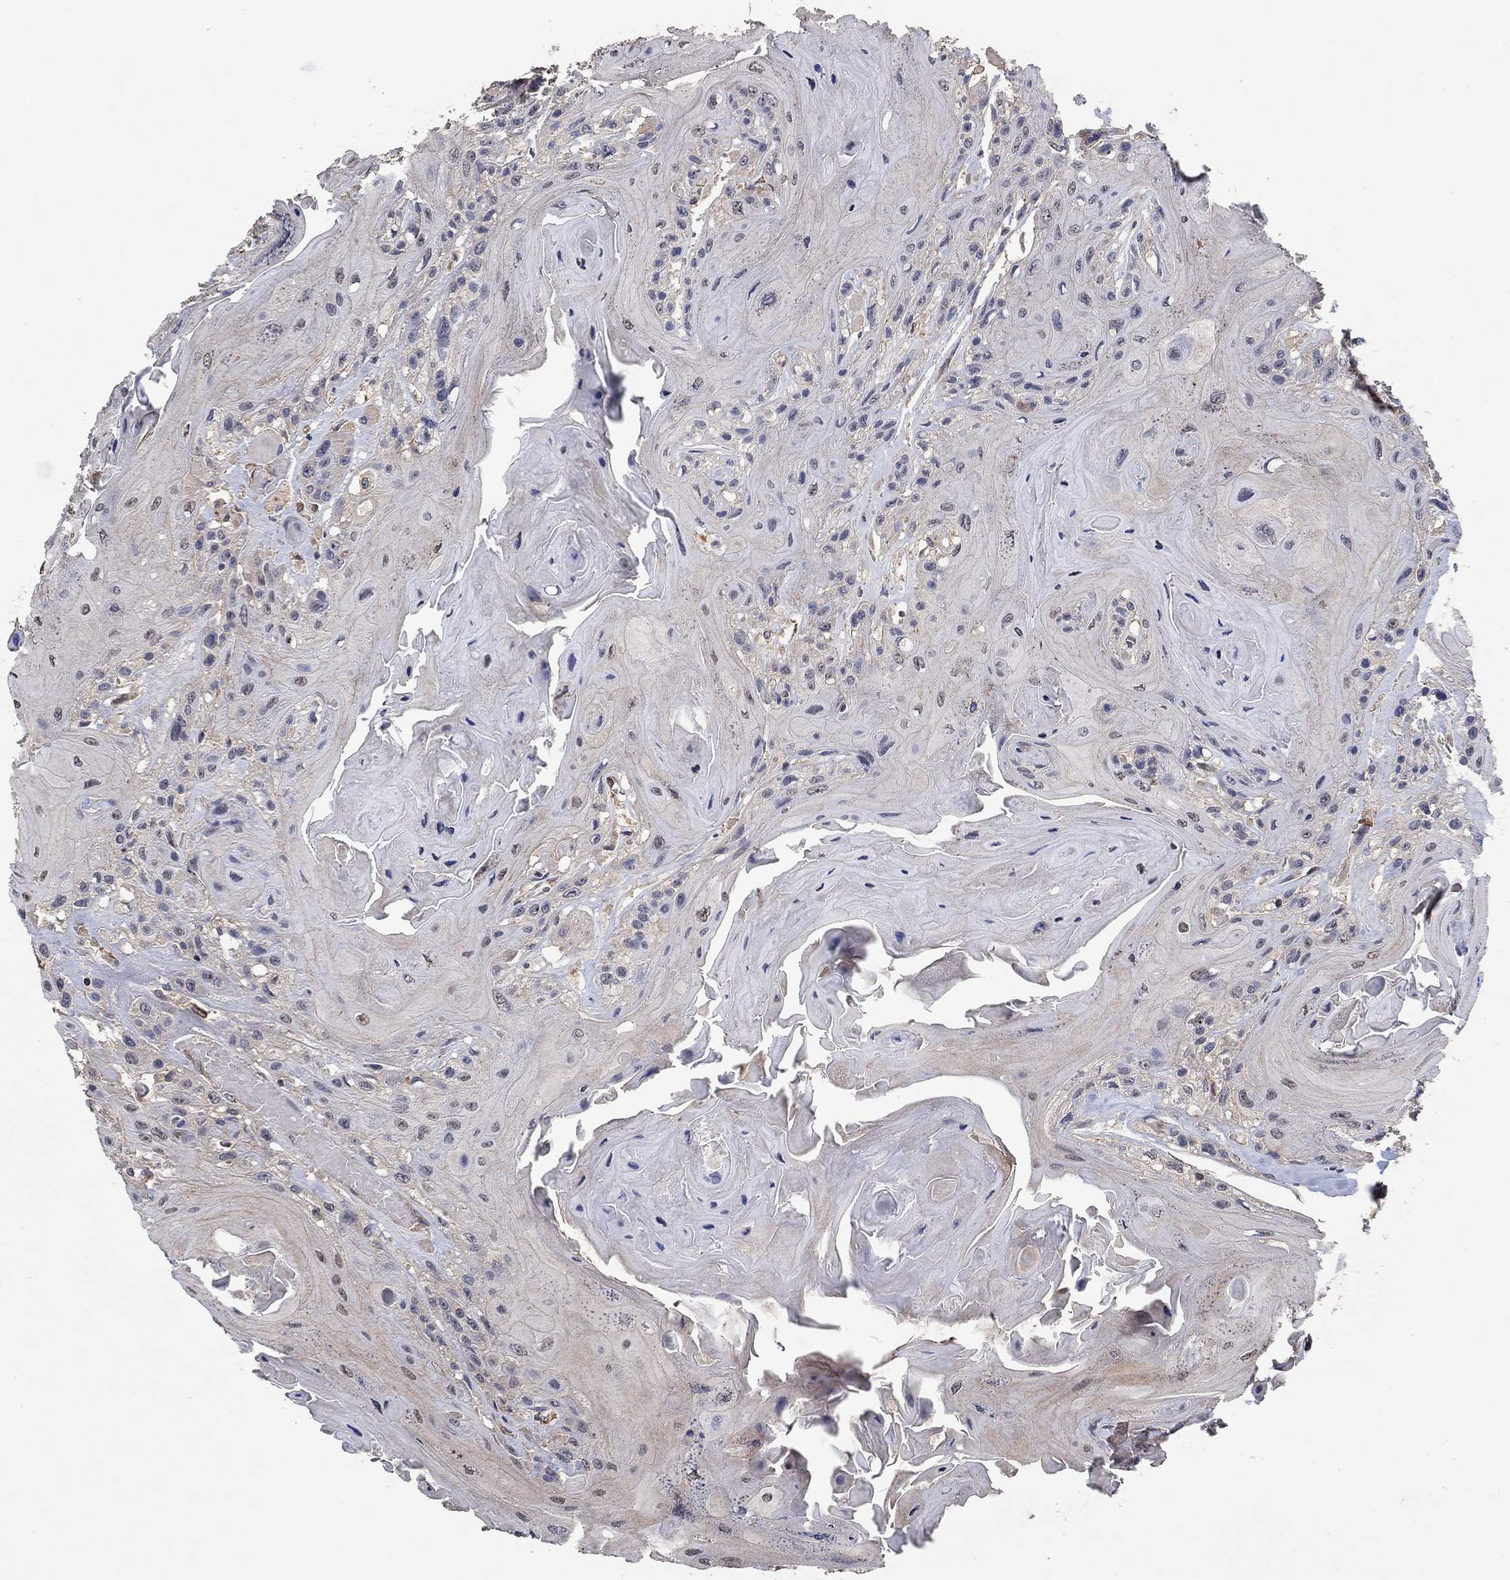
{"staining": {"intensity": "negative", "quantity": "none", "location": "none"}, "tissue": "head and neck cancer", "cell_type": "Tumor cells", "image_type": "cancer", "snomed": [{"axis": "morphology", "description": "Squamous cell carcinoma, NOS"}, {"axis": "topography", "description": "Head-Neck"}], "caption": "The immunohistochemistry (IHC) histopathology image has no significant positivity in tumor cells of head and neck cancer tissue. The staining was performed using DAB (3,3'-diaminobenzidine) to visualize the protein expression in brown, while the nuclei were stained in blue with hematoxylin (Magnification: 20x).", "gene": "MCUR1", "patient": {"sex": "female", "age": 59}}